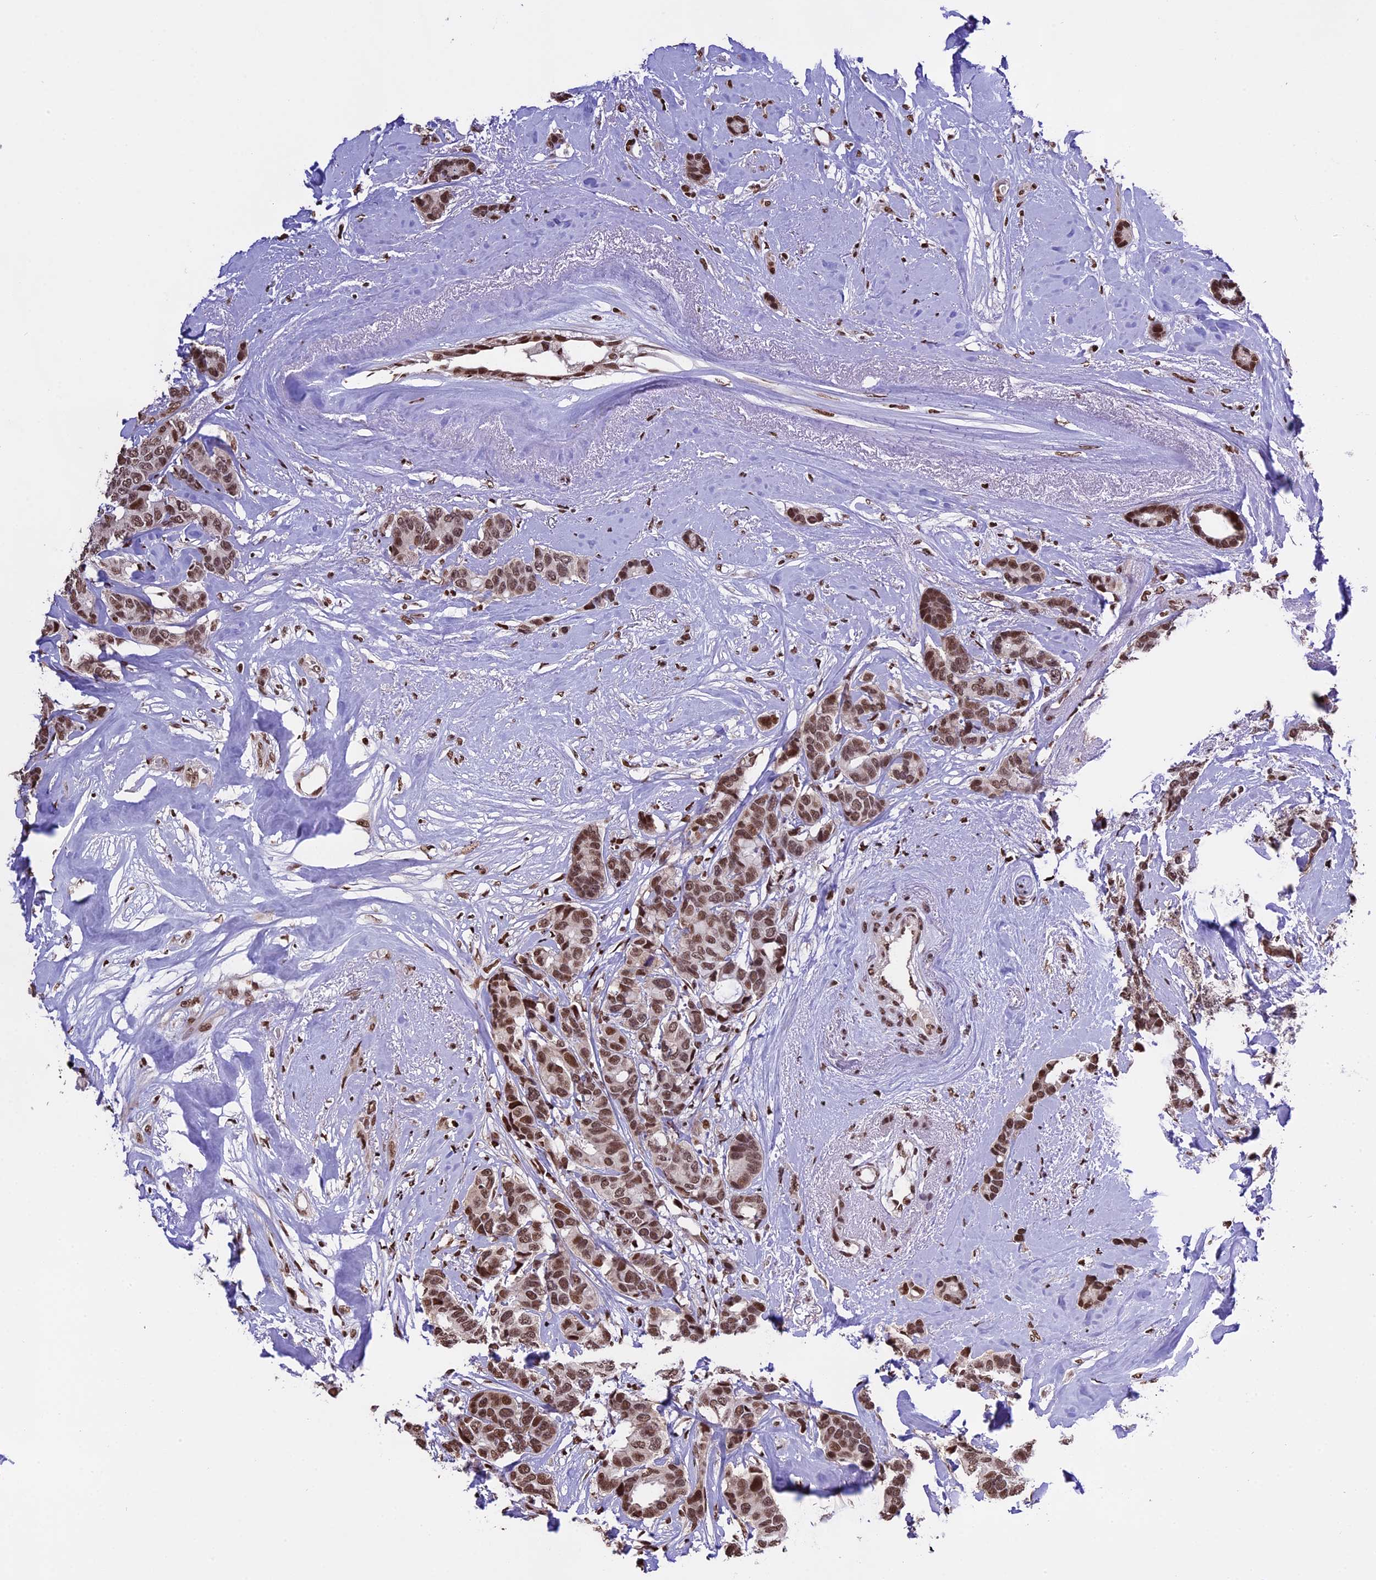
{"staining": {"intensity": "moderate", "quantity": ">75%", "location": "nuclear"}, "tissue": "breast cancer", "cell_type": "Tumor cells", "image_type": "cancer", "snomed": [{"axis": "morphology", "description": "Duct carcinoma"}, {"axis": "topography", "description": "Breast"}], "caption": "Brown immunohistochemical staining in breast cancer (intraductal carcinoma) shows moderate nuclear staining in about >75% of tumor cells. (IHC, brightfield microscopy, high magnification).", "gene": "POLR3E", "patient": {"sex": "female", "age": 87}}